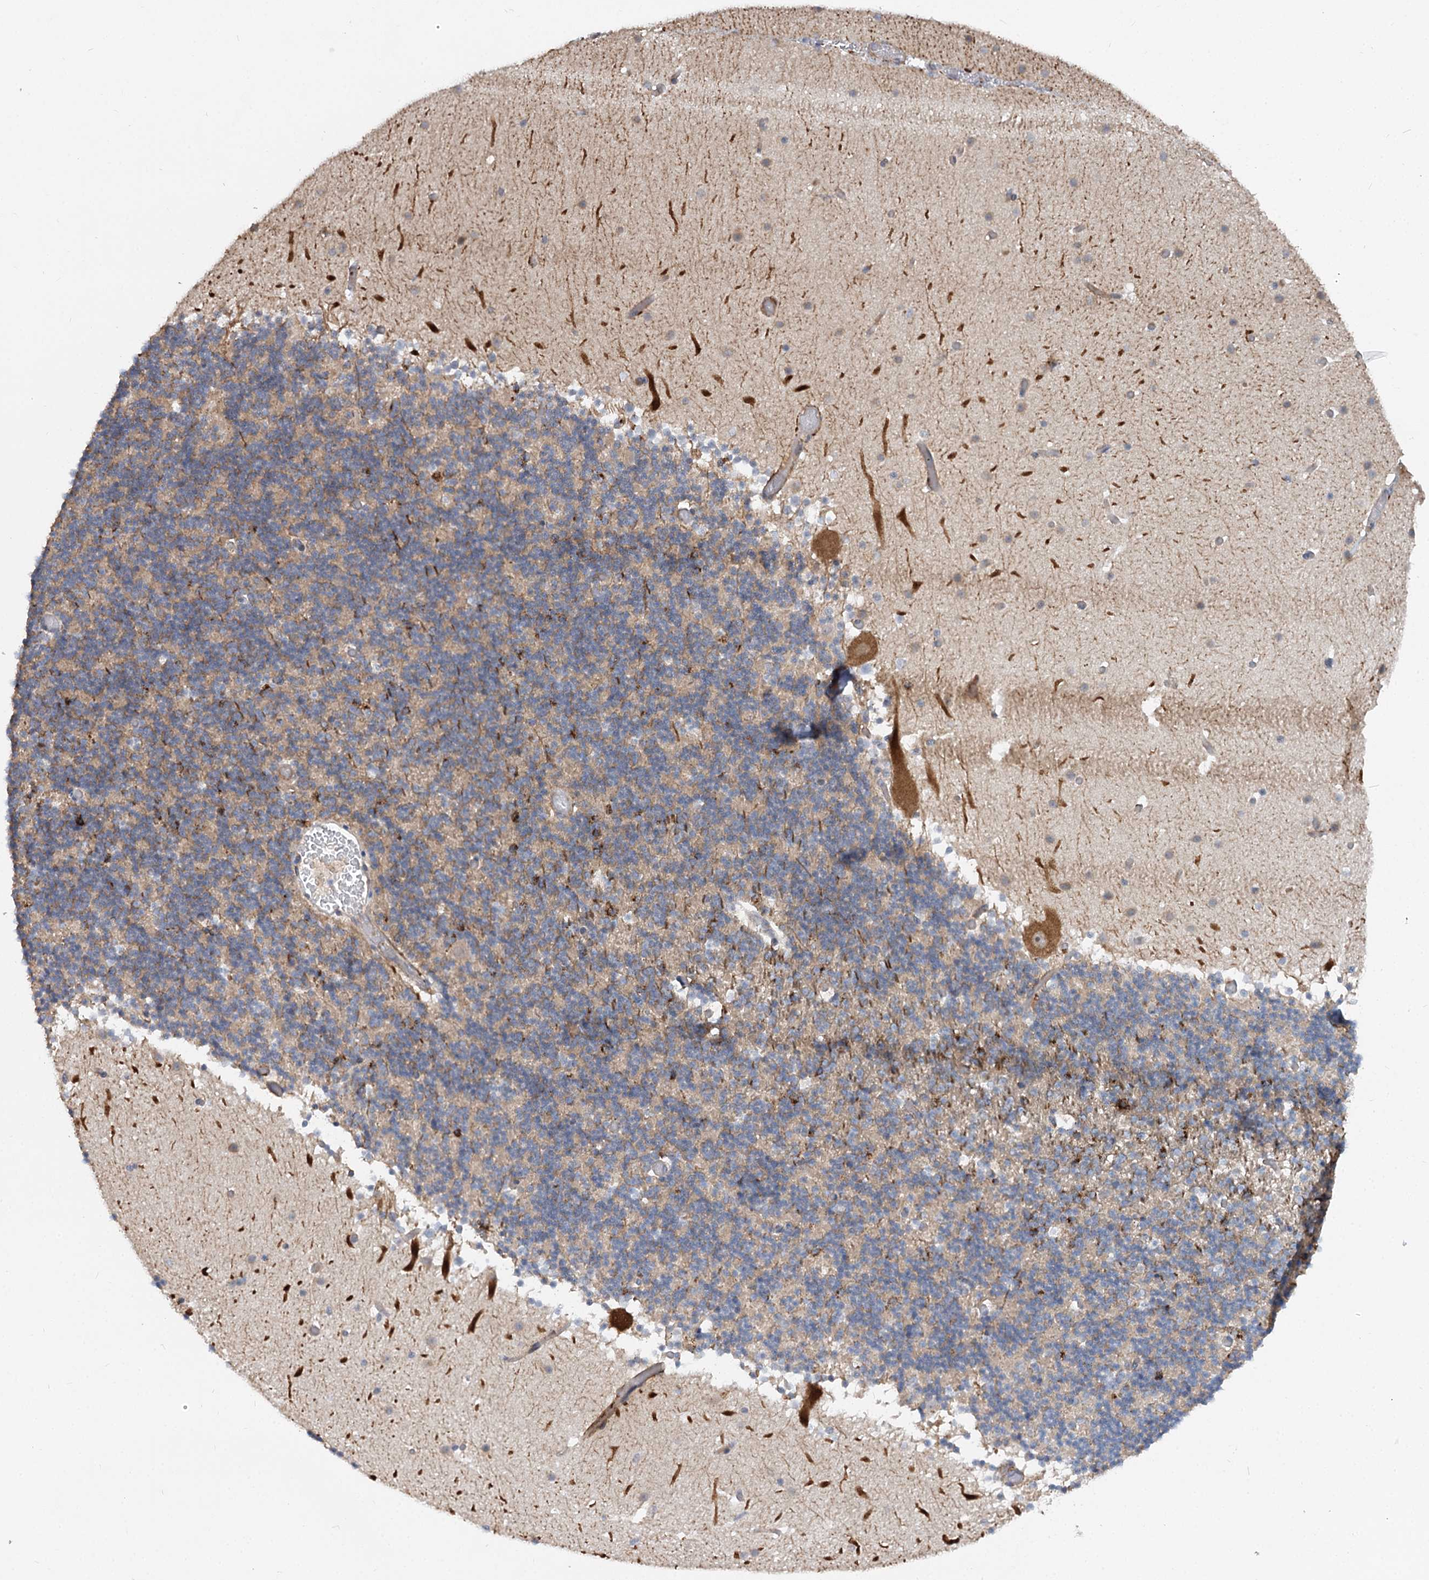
{"staining": {"intensity": "weak", "quantity": "<25%", "location": "cytoplasmic/membranous"}, "tissue": "cerebellum", "cell_type": "Cells in granular layer", "image_type": "normal", "snomed": [{"axis": "morphology", "description": "Normal tissue, NOS"}, {"axis": "topography", "description": "Cerebellum"}], "caption": "The image displays no staining of cells in granular layer in normal cerebellum. Nuclei are stained in blue.", "gene": "FGF19", "patient": {"sex": "male", "age": 57}}